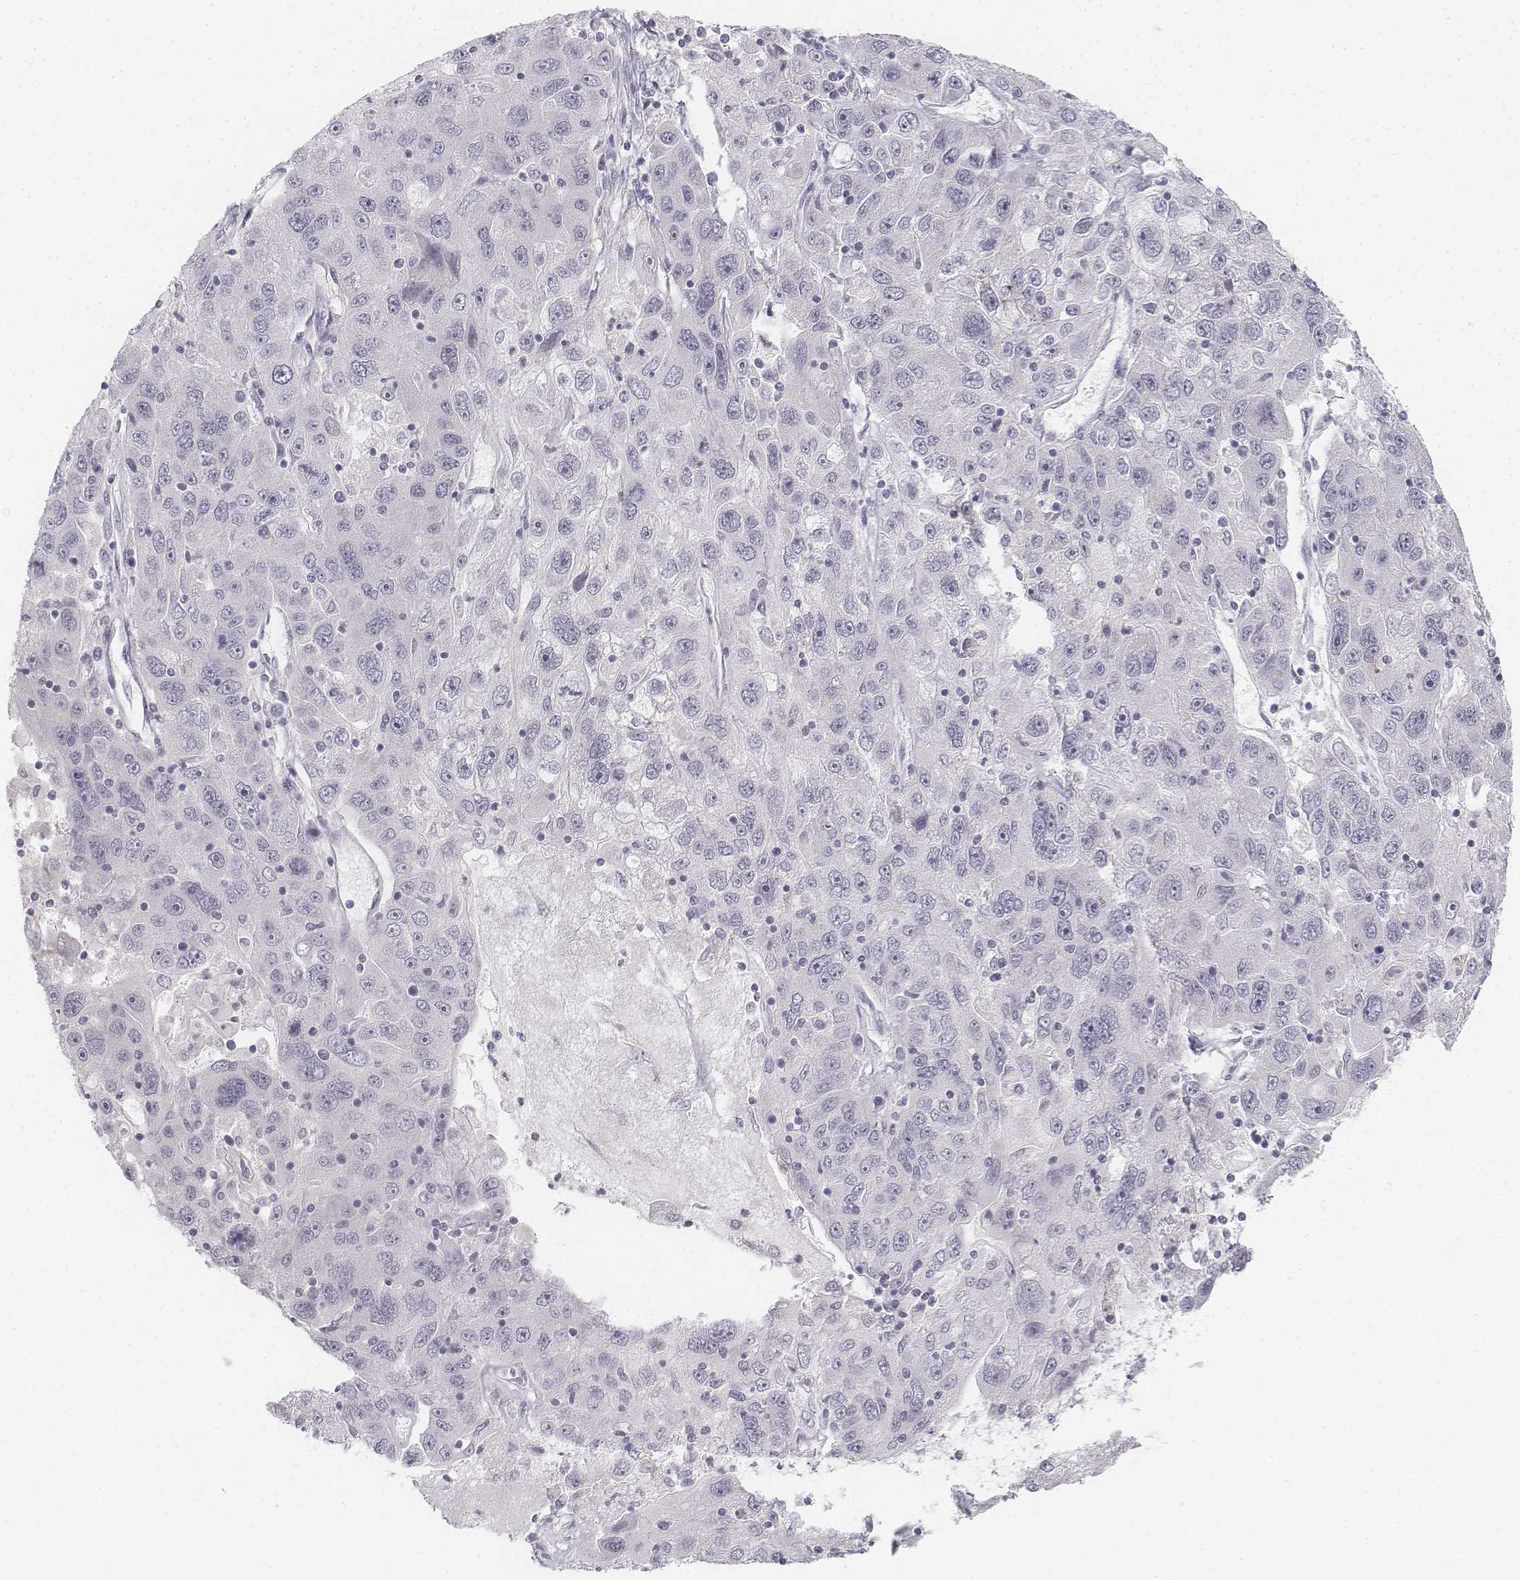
{"staining": {"intensity": "negative", "quantity": "none", "location": "none"}, "tissue": "stomach cancer", "cell_type": "Tumor cells", "image_type": "cancer", "snomed": [{"axis": "morphology", "description": "Adenocarcinoma, NOS"}, {"axis": "topography", "description": "Stomach"}], "caption": "Stomach cancer (adenocarcinoma) stained for a protein using immunohistochemistry shows no expression tumor cells.", "gene": "KRTAP2-1", "patient": {"sex": "male", "age": 56}}